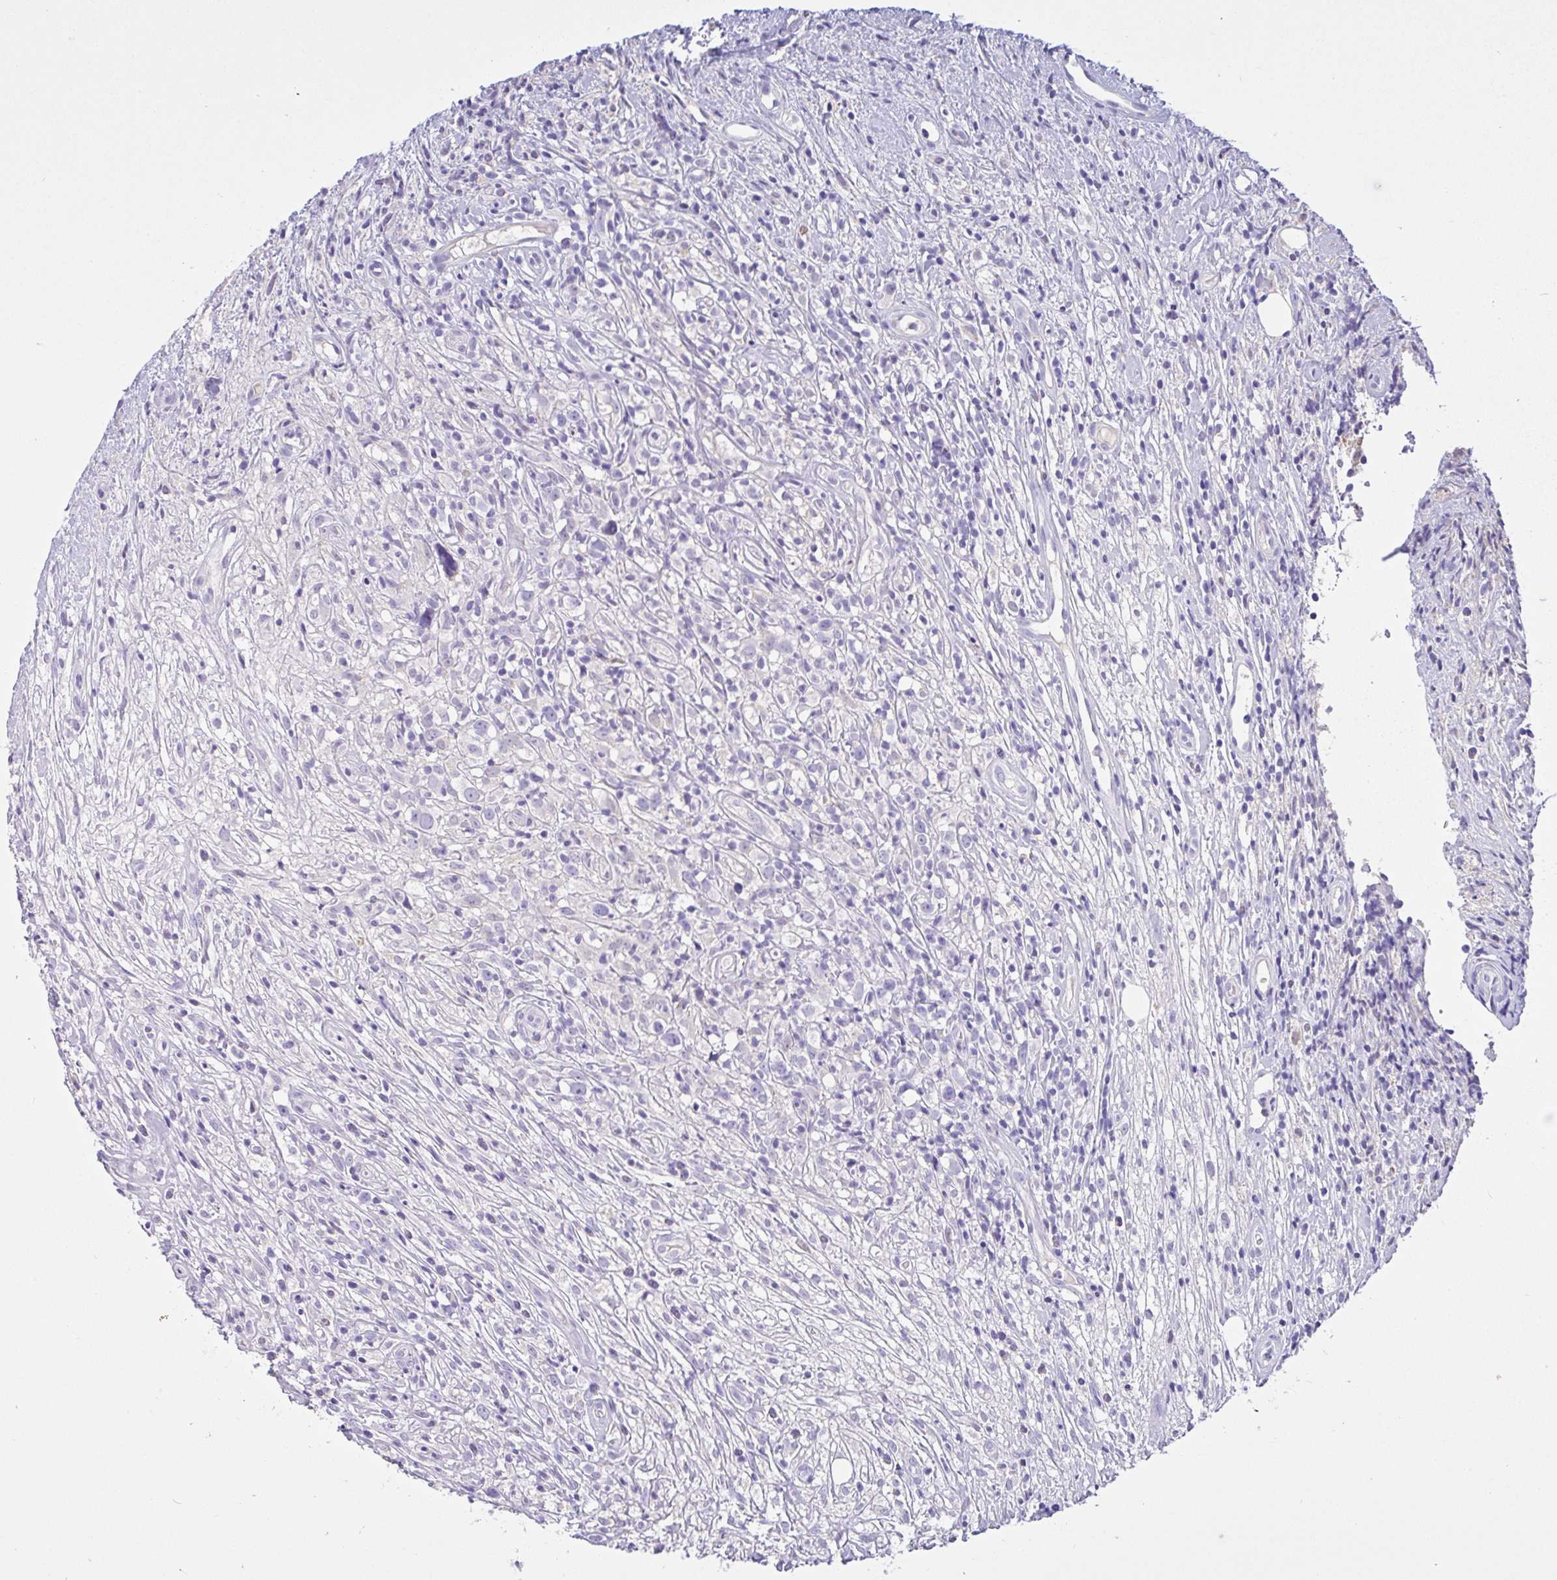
{"staining": {"intensity": "negative", "quantity": "none", "location": "none"}, "tissue": "lymphoma", "cell_type": "Tumor cells", "image_type": "cancer", "snomed": [{"axis": "morphology", "description": "Hodgkin's disease, NOS"}, {"axis": "topography", "description": "No Tissue"}], "caption": "Immunohistochemistry (IHC) micrograph of human Hodgkin's disease stained for a protein (brown), which shows no expression in tumor cells. (Stains: DAB (3,3'-diaminobenzidine) immunohistochemistry (IHC) with hematoxylin counter stain, Microscopy: brightfield microscopy at high magnification).", "gene": "CA10", "patient": {"sex": "female", "age": 21}}